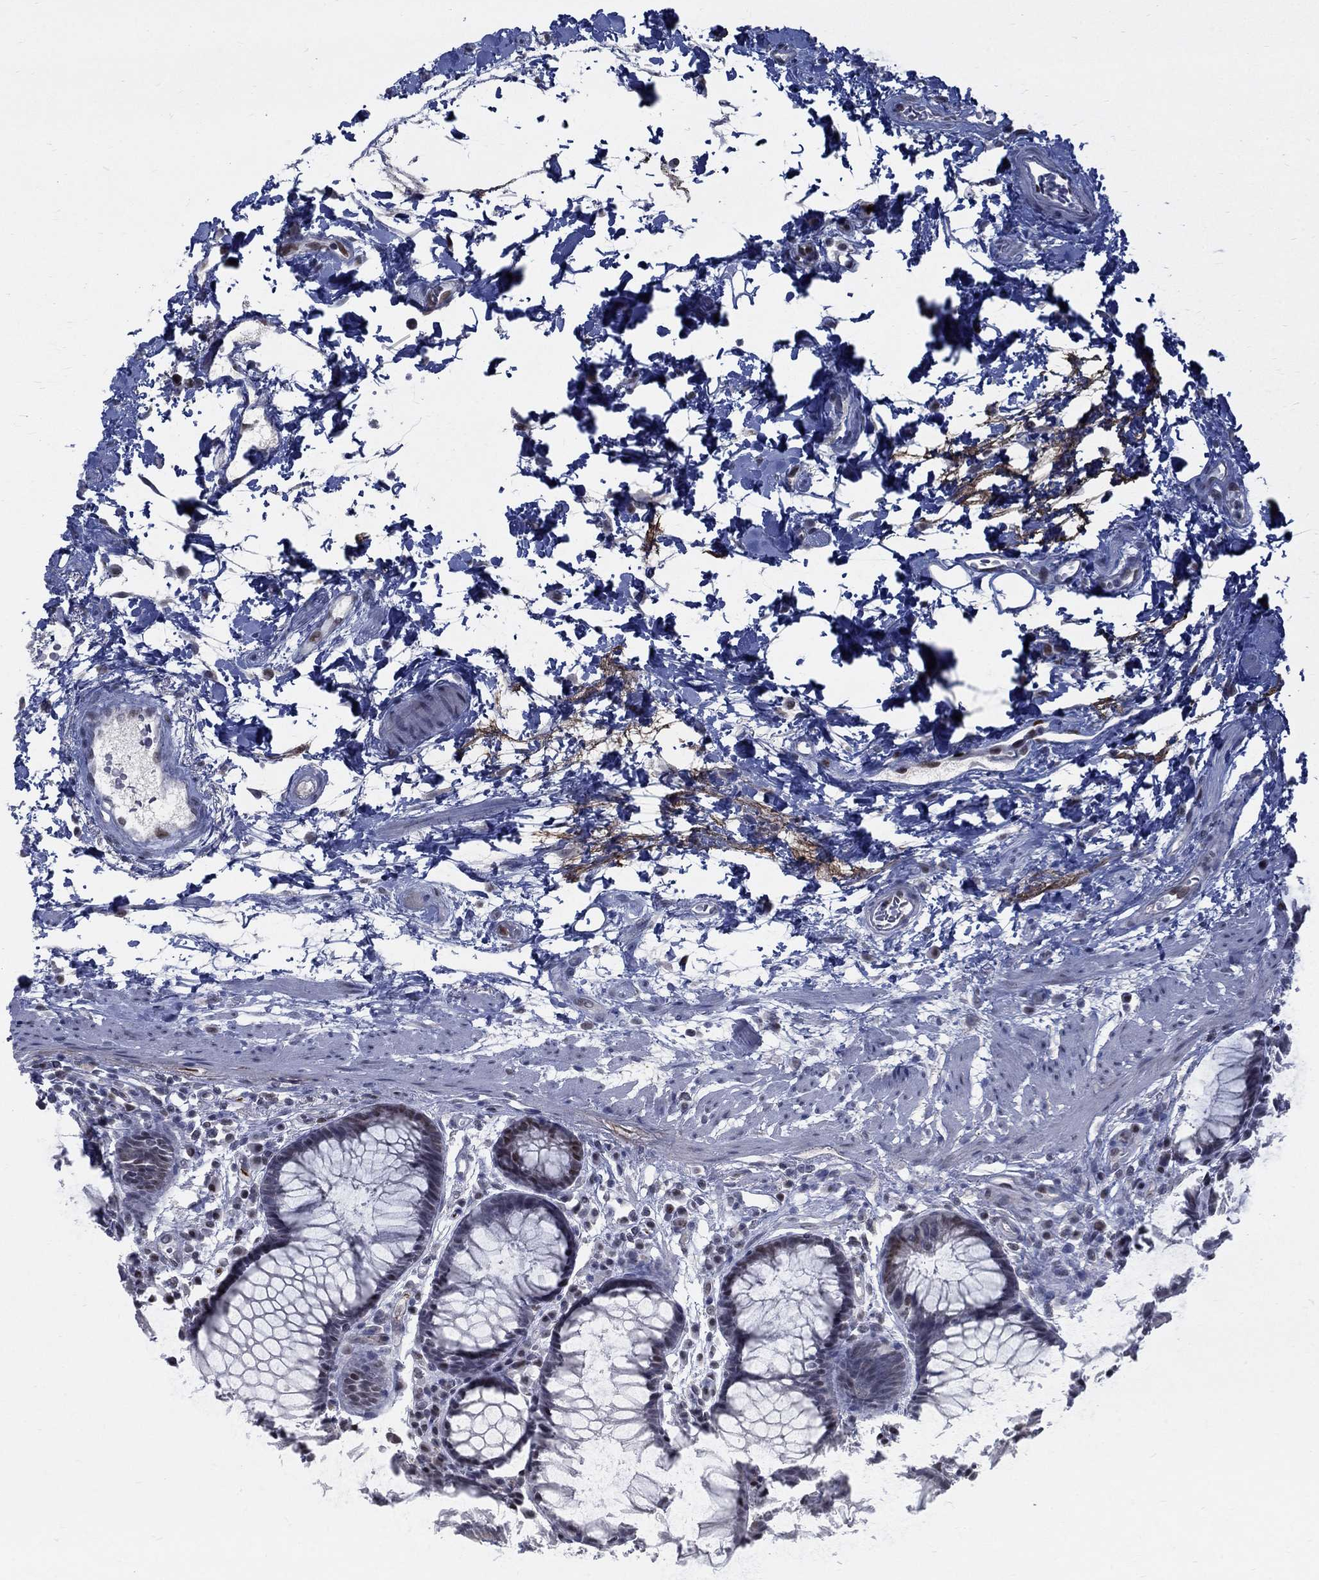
{"staining": {"intensity": "negative", "quantity": "none", "location": "none"}, "tissue": "rectum", "cell_type": "Glandular cells", "image_type": "normal", "snomed": [{"axis": "morphology", "description": "Normal tissue, NOS"}, {"axis": "topography", "description": "Rectum"}], "caption": "IHC photomicrograph of normal rectum: human rectum stained with DAB (3,3'-diaminobenzidine) demonstrates no significant protein expression in glandular cells. (DAB (3,3'-diaminobenzidine) IHC, high magnification).", "gene": "GCFC2", "patient": {"sex": "female", "age": 68}}